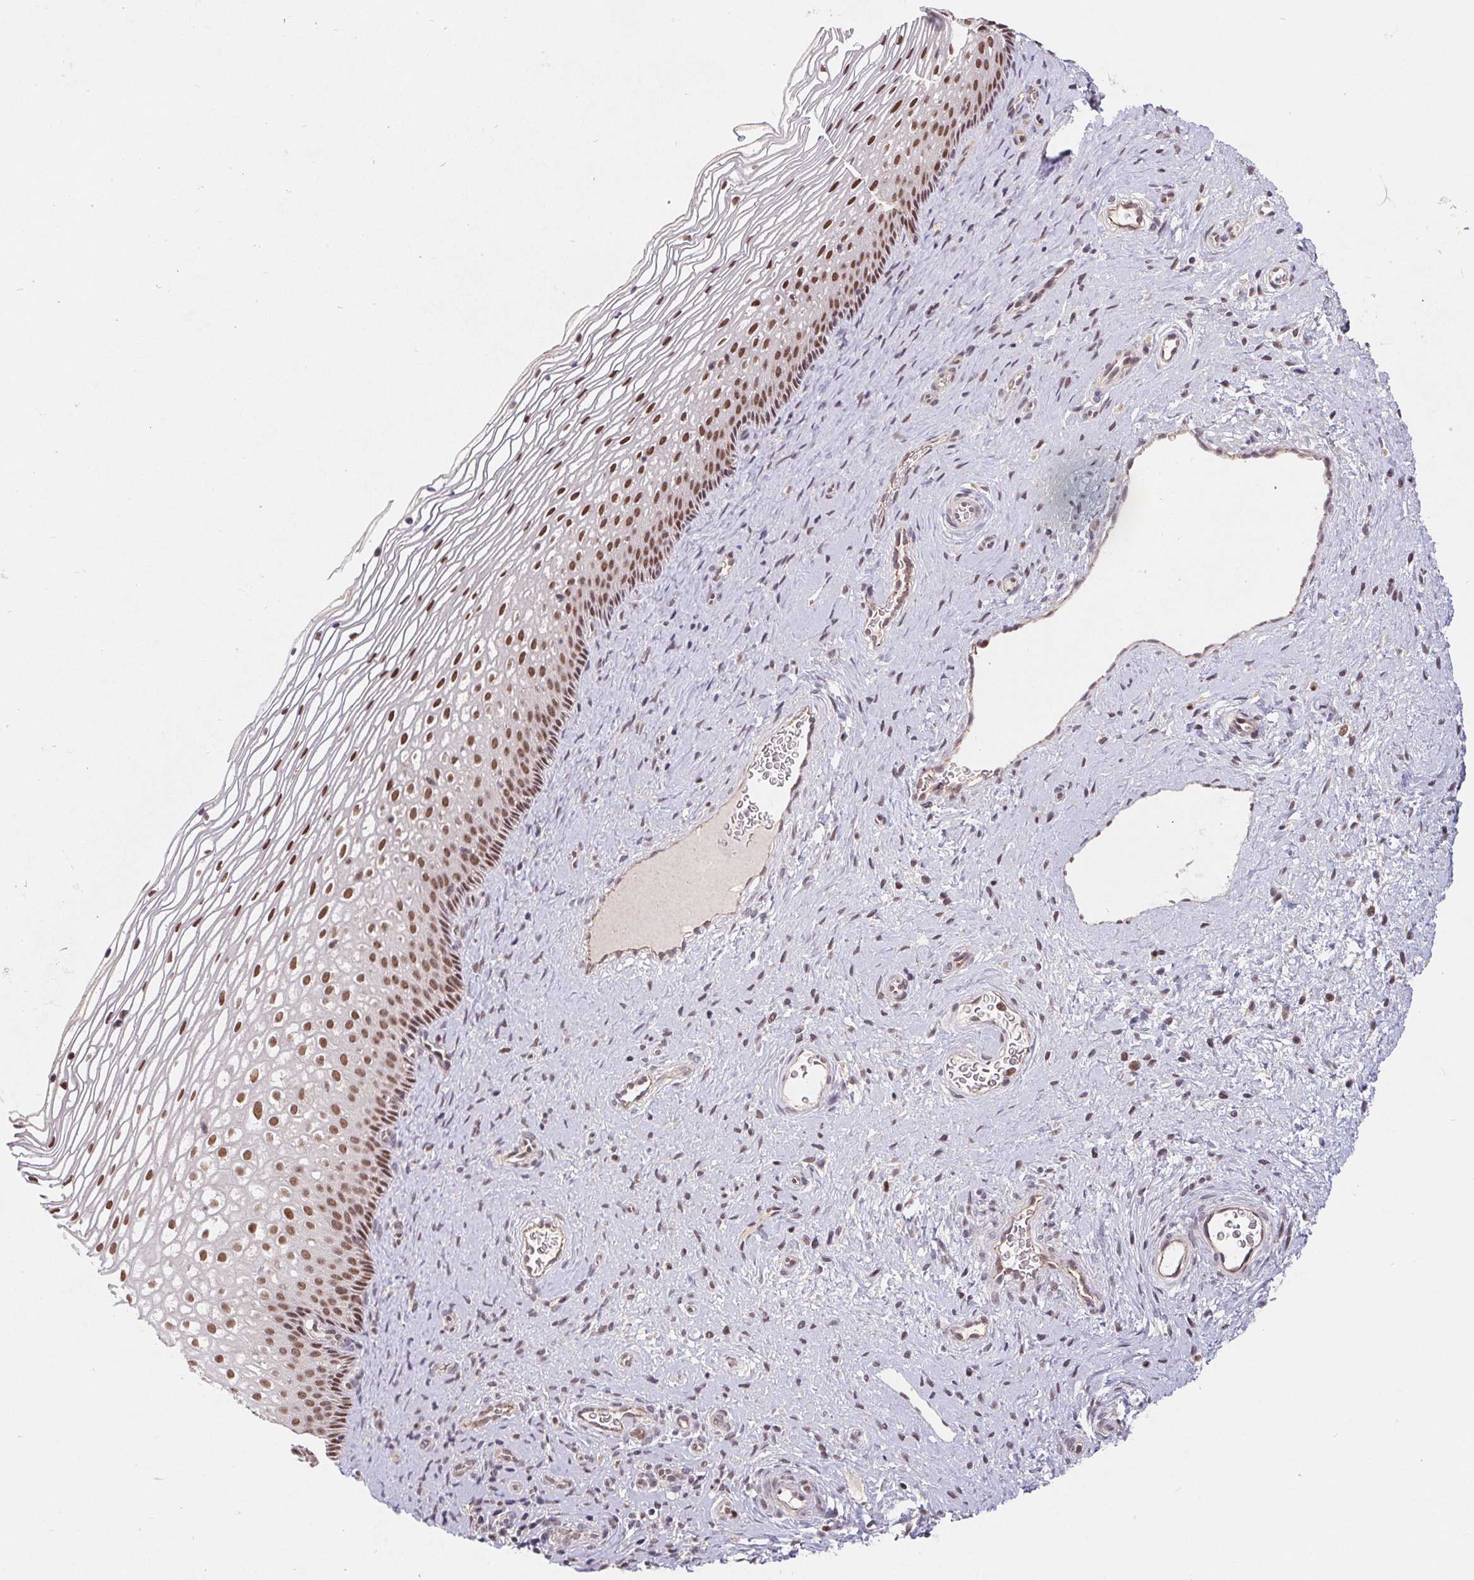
{"staining": {"intensity": "moderate", "quantity": ">75%", "location": "nuclear"}, "tissue": "cervix", "cell_type": "Glandular cells", "image_type": "normal", "snomed": [{"axis": "morphology", "description": "Normal tissue, NOS"}, {"axis": "topography", "description": "Cervix"}], "caption": "Protein expression analysis of benign cervix shows moderate nuclear positivity in about >75% of glandular cells.", "gene": "POU2F1", "patient": {"sex": "female", "age": 34}}